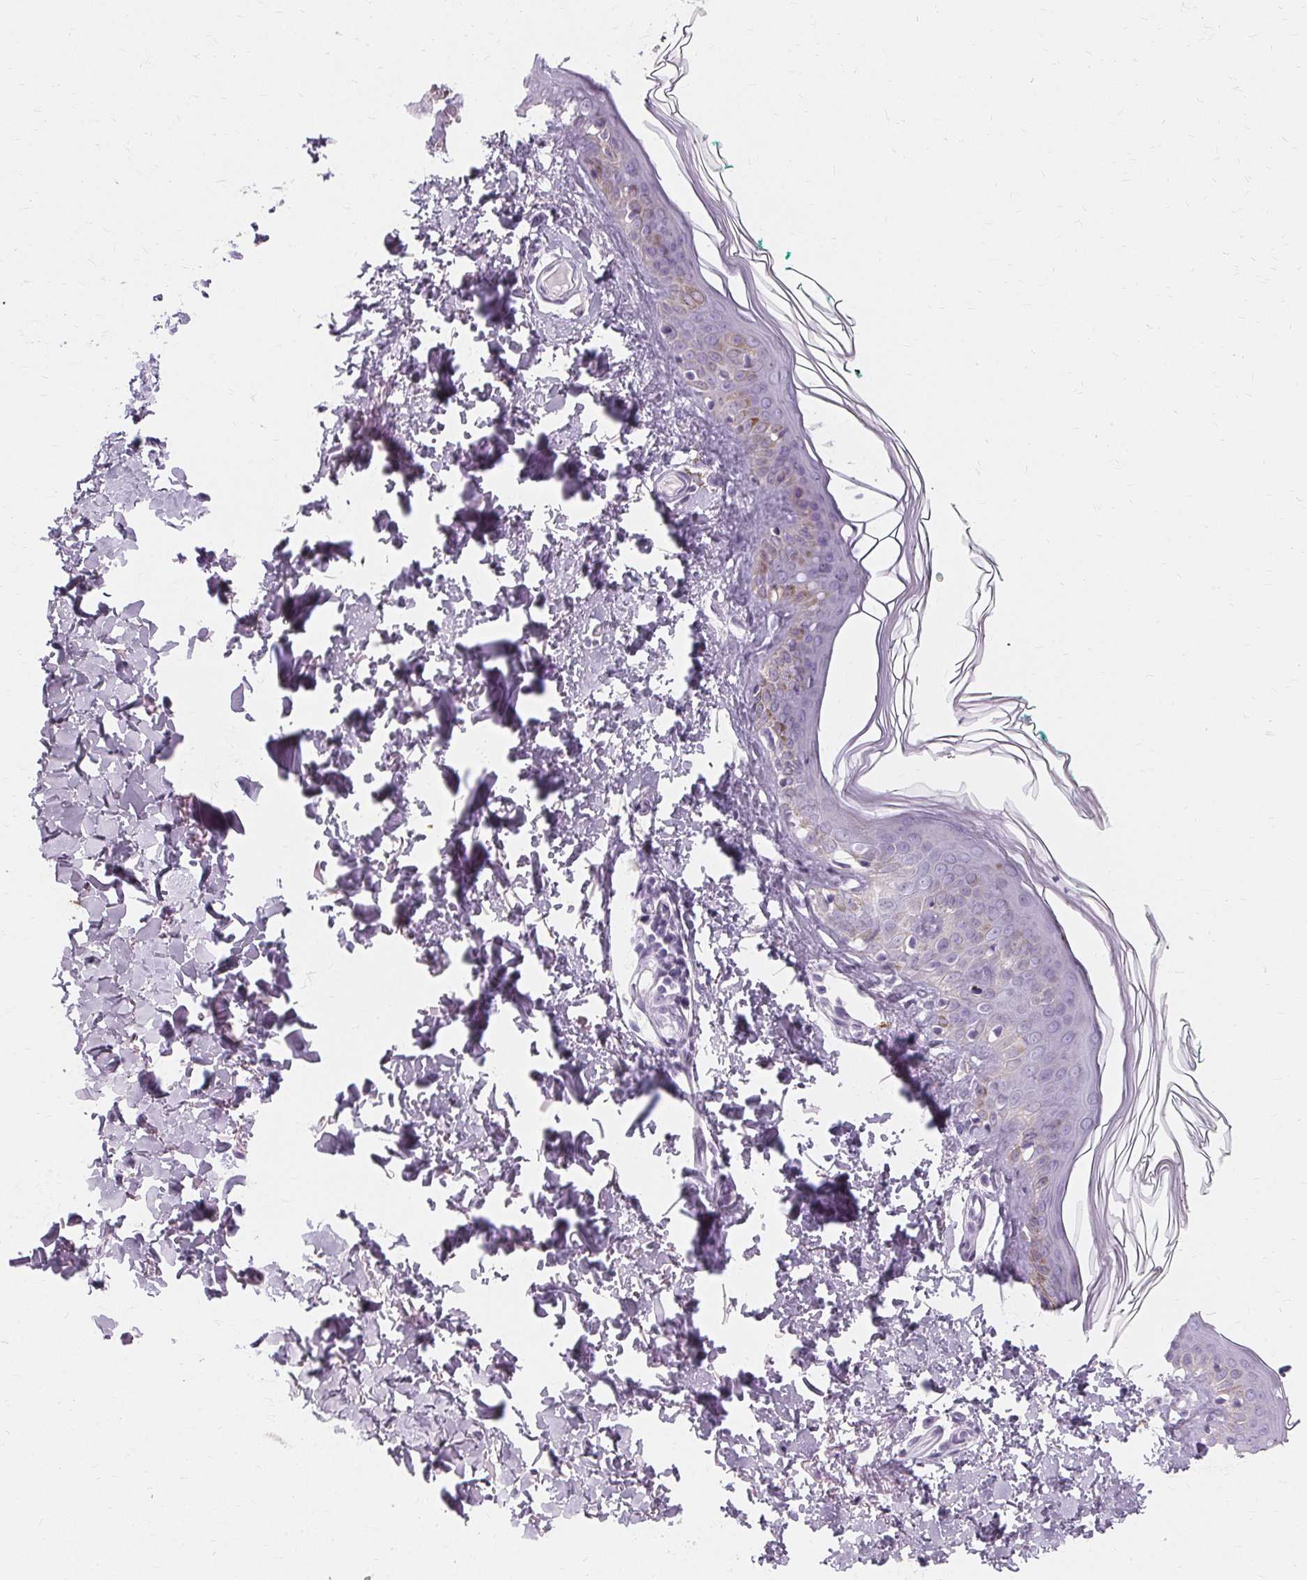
{"staining": {"intensity": "negative", "quantity": "none", "location": "none"}, "tissue": "skin", "cell_type": "Fibroblasts", "image_type": "normal", "snomed": [{"axis": "morphology", "description": "Normal tissue, NOS"}, {"axis": "topography", "description": "Skin"}, {"axis": "topography", "description": "Peripheral nerve tissue"}], "caption": "An immunohistochemistry (IHC) micrograph of normal skin is shown. There is no staining in fibroblasts of skin.", "gene": "KRT6A", "patient": {"sex": "female", "age": 45}}